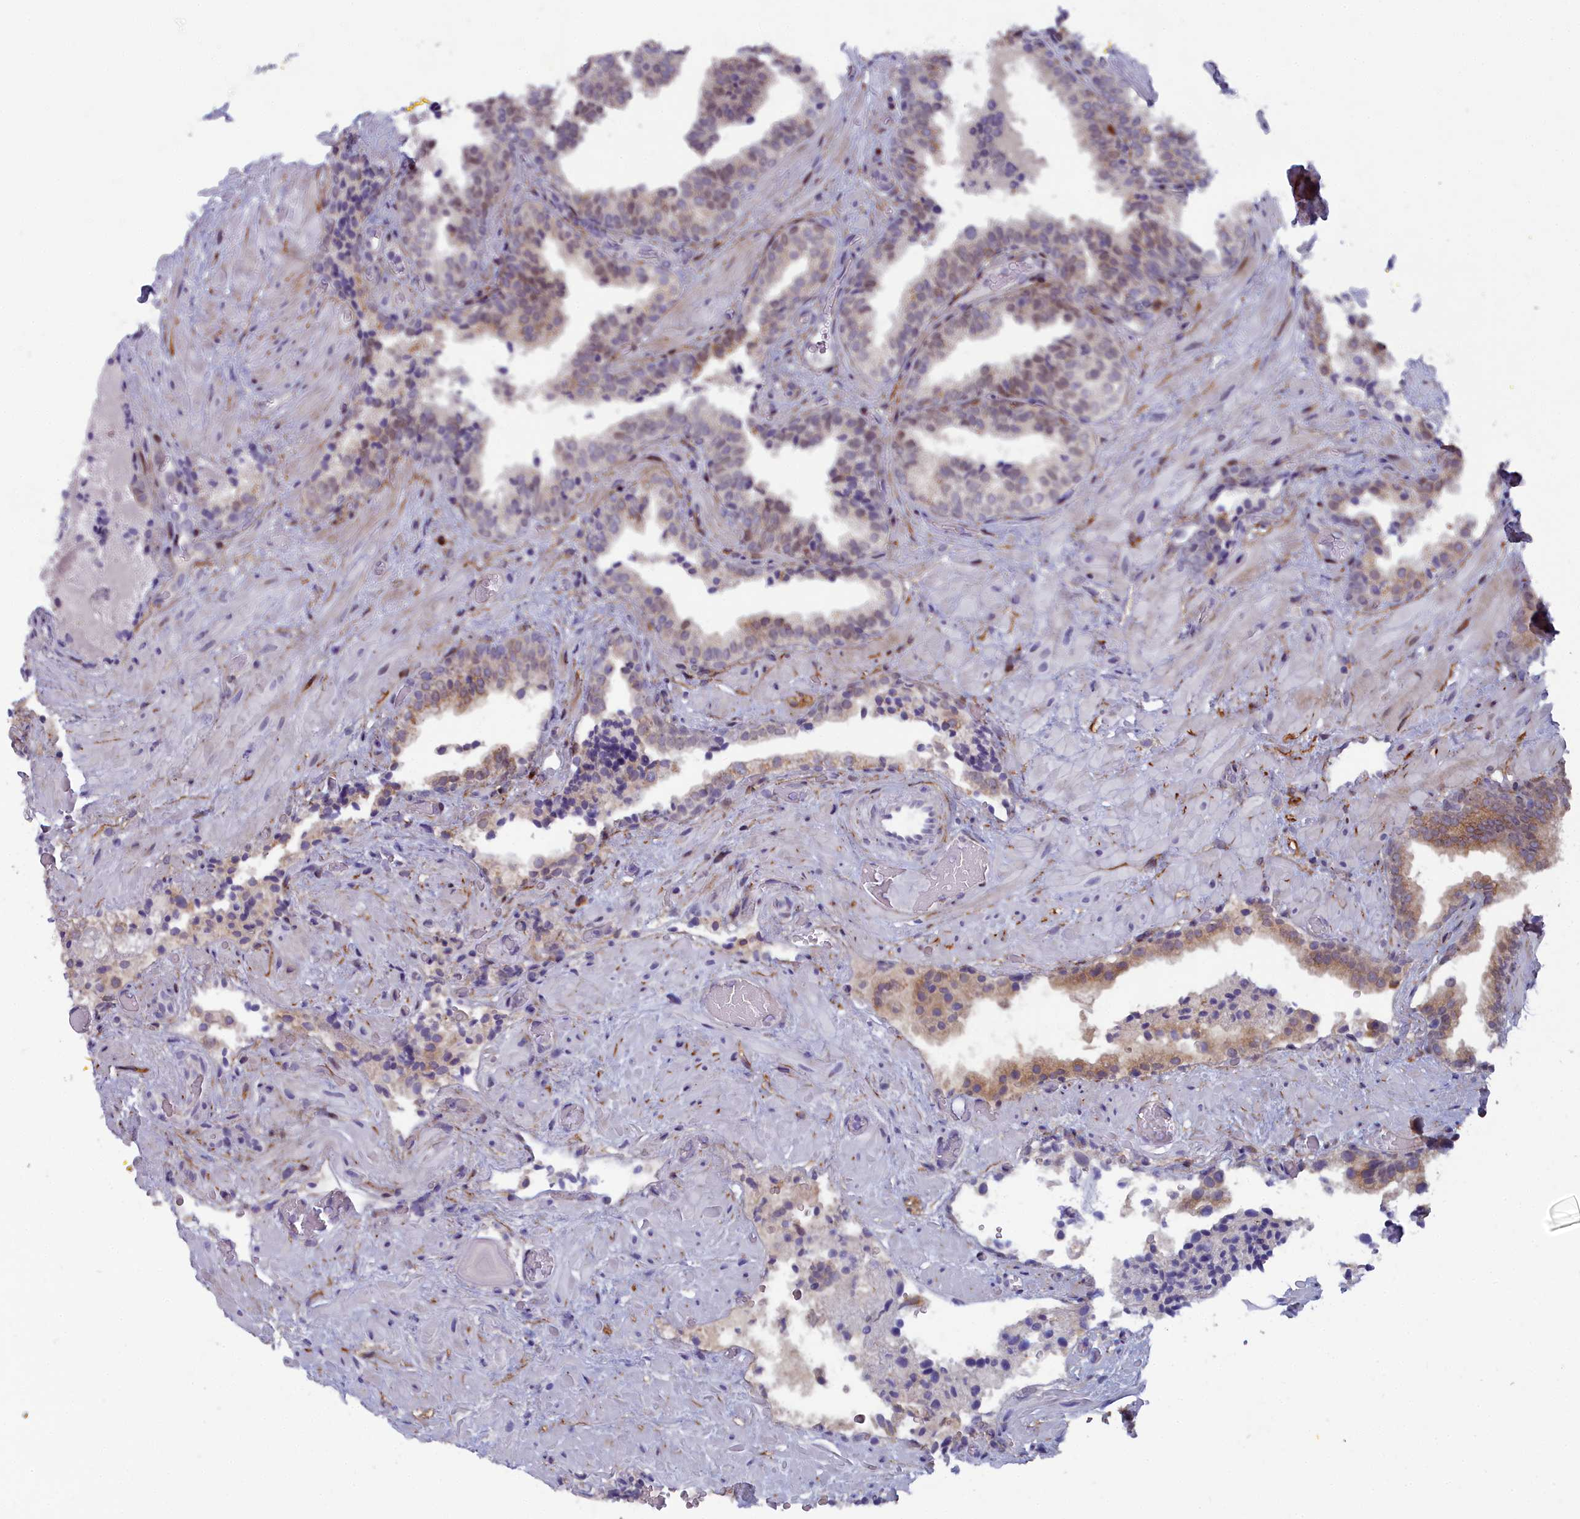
{"staining": {"intensity": "moderate", "quantity": "<25%", "location": "cytoplasmic/membranous"}, "tissue": "prostate cancer", "cell_type": "Tumor cells", "image_type": "cancer", "snomed": [{"axis": "morphology", "description": "Adenocarcinoma, High grade"}, {"axis": "topography", "description": "Prostate and seminal vesicle, NOS"}], "caption": "A micrograph of prostate cancer stained for a protein exhibits moderate cytoplasmic/membranous brown staining in tumor cells.", "gene": "B9D2", "patient": {"sex": "male", "age": 67}}